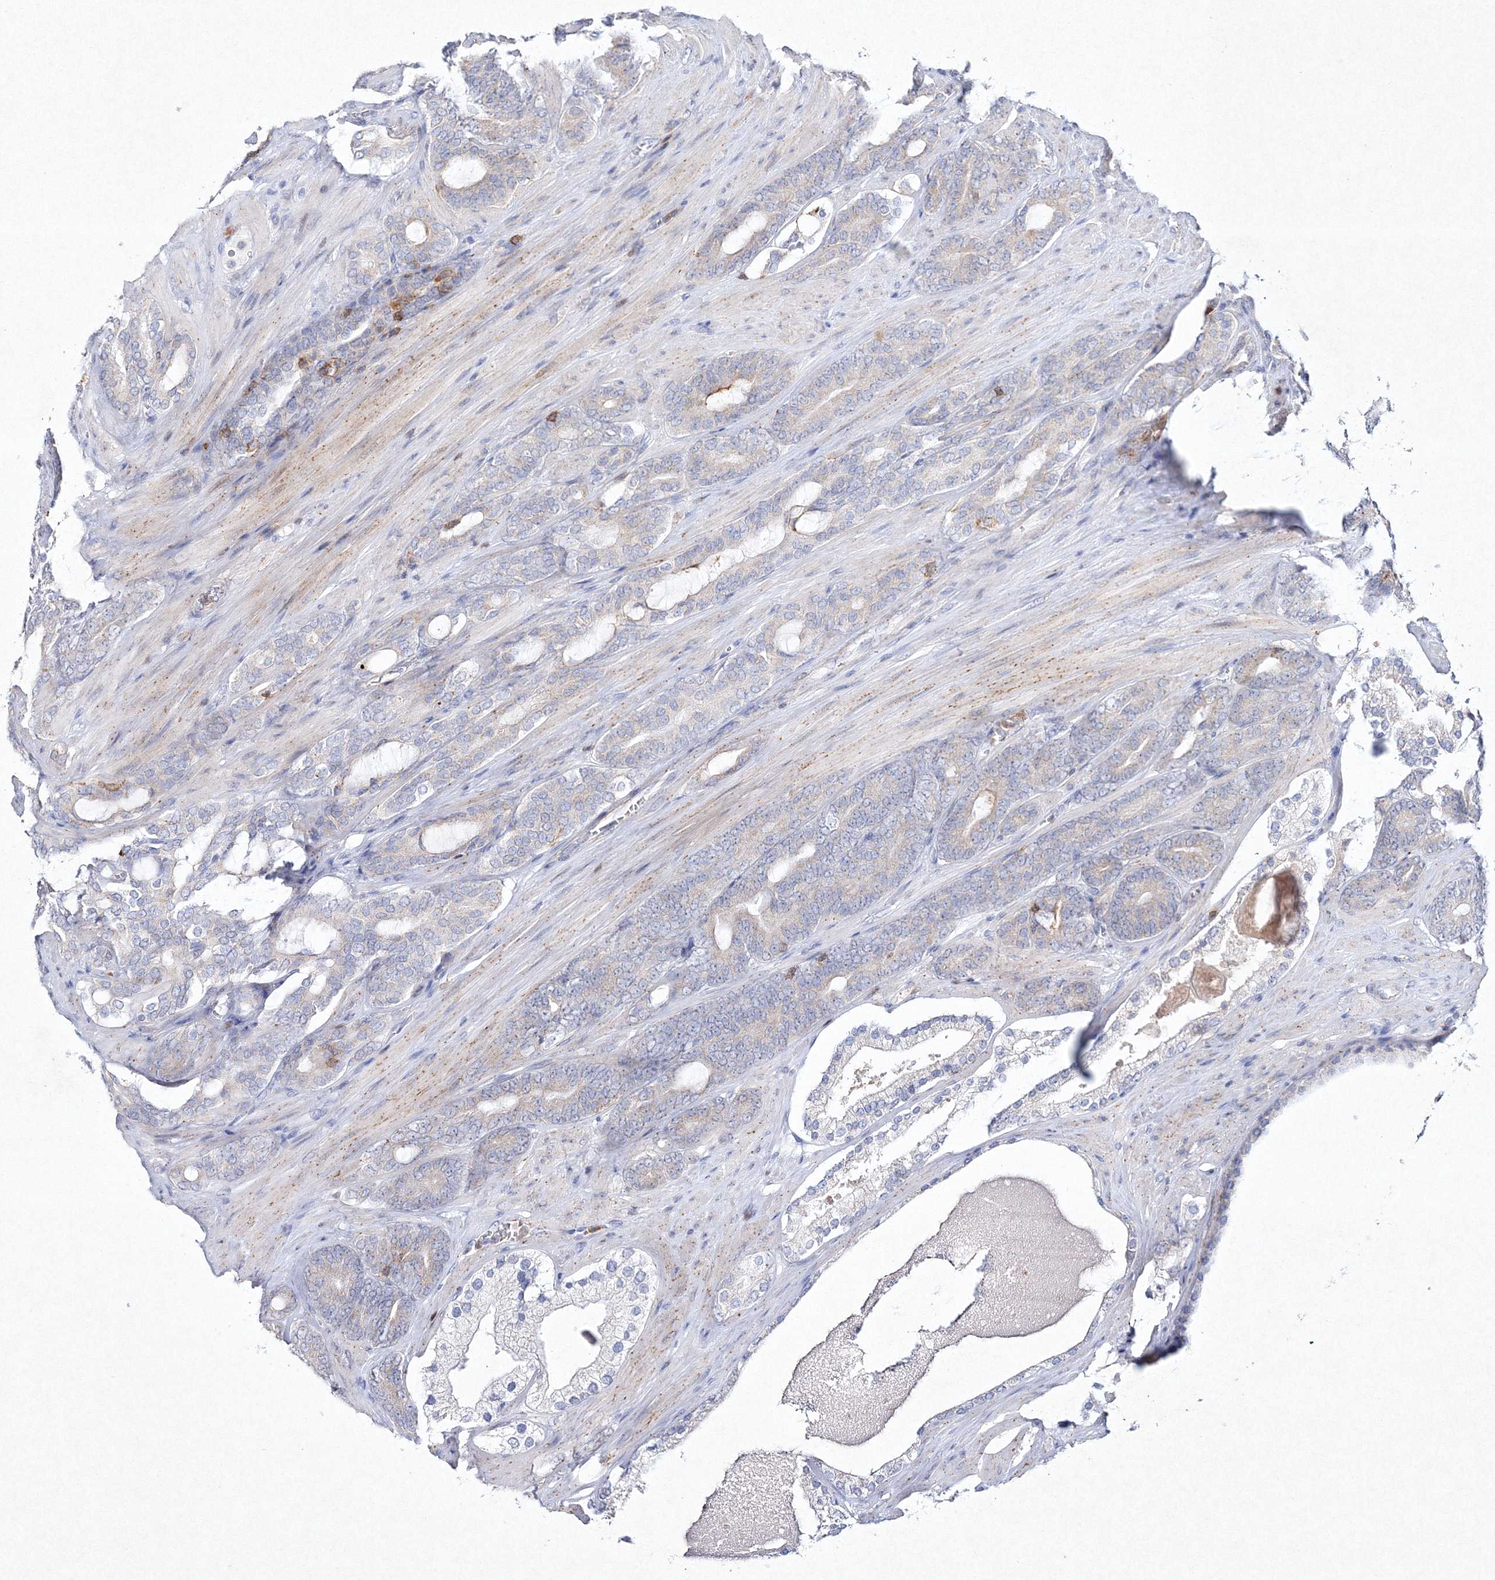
{"staining": {"intensity": "negative", "quantity": "none", "location": "none"}, "tissue": "prostate cancer", "cell_type": "Tumor cells", "image_type": "cancer", "snomed": [{"axis": "morphology", "description": "Adenocarcinoma, Low grade"}, {"axis": "topography", "description": "Prostate"}], "caption": "This is an IHC image of human prostate cancer (low-grade adenocarcinoma). There is no staining in tumor cells.", "gene": "HCST", "patient": {"sex": "male", "age": 63}}